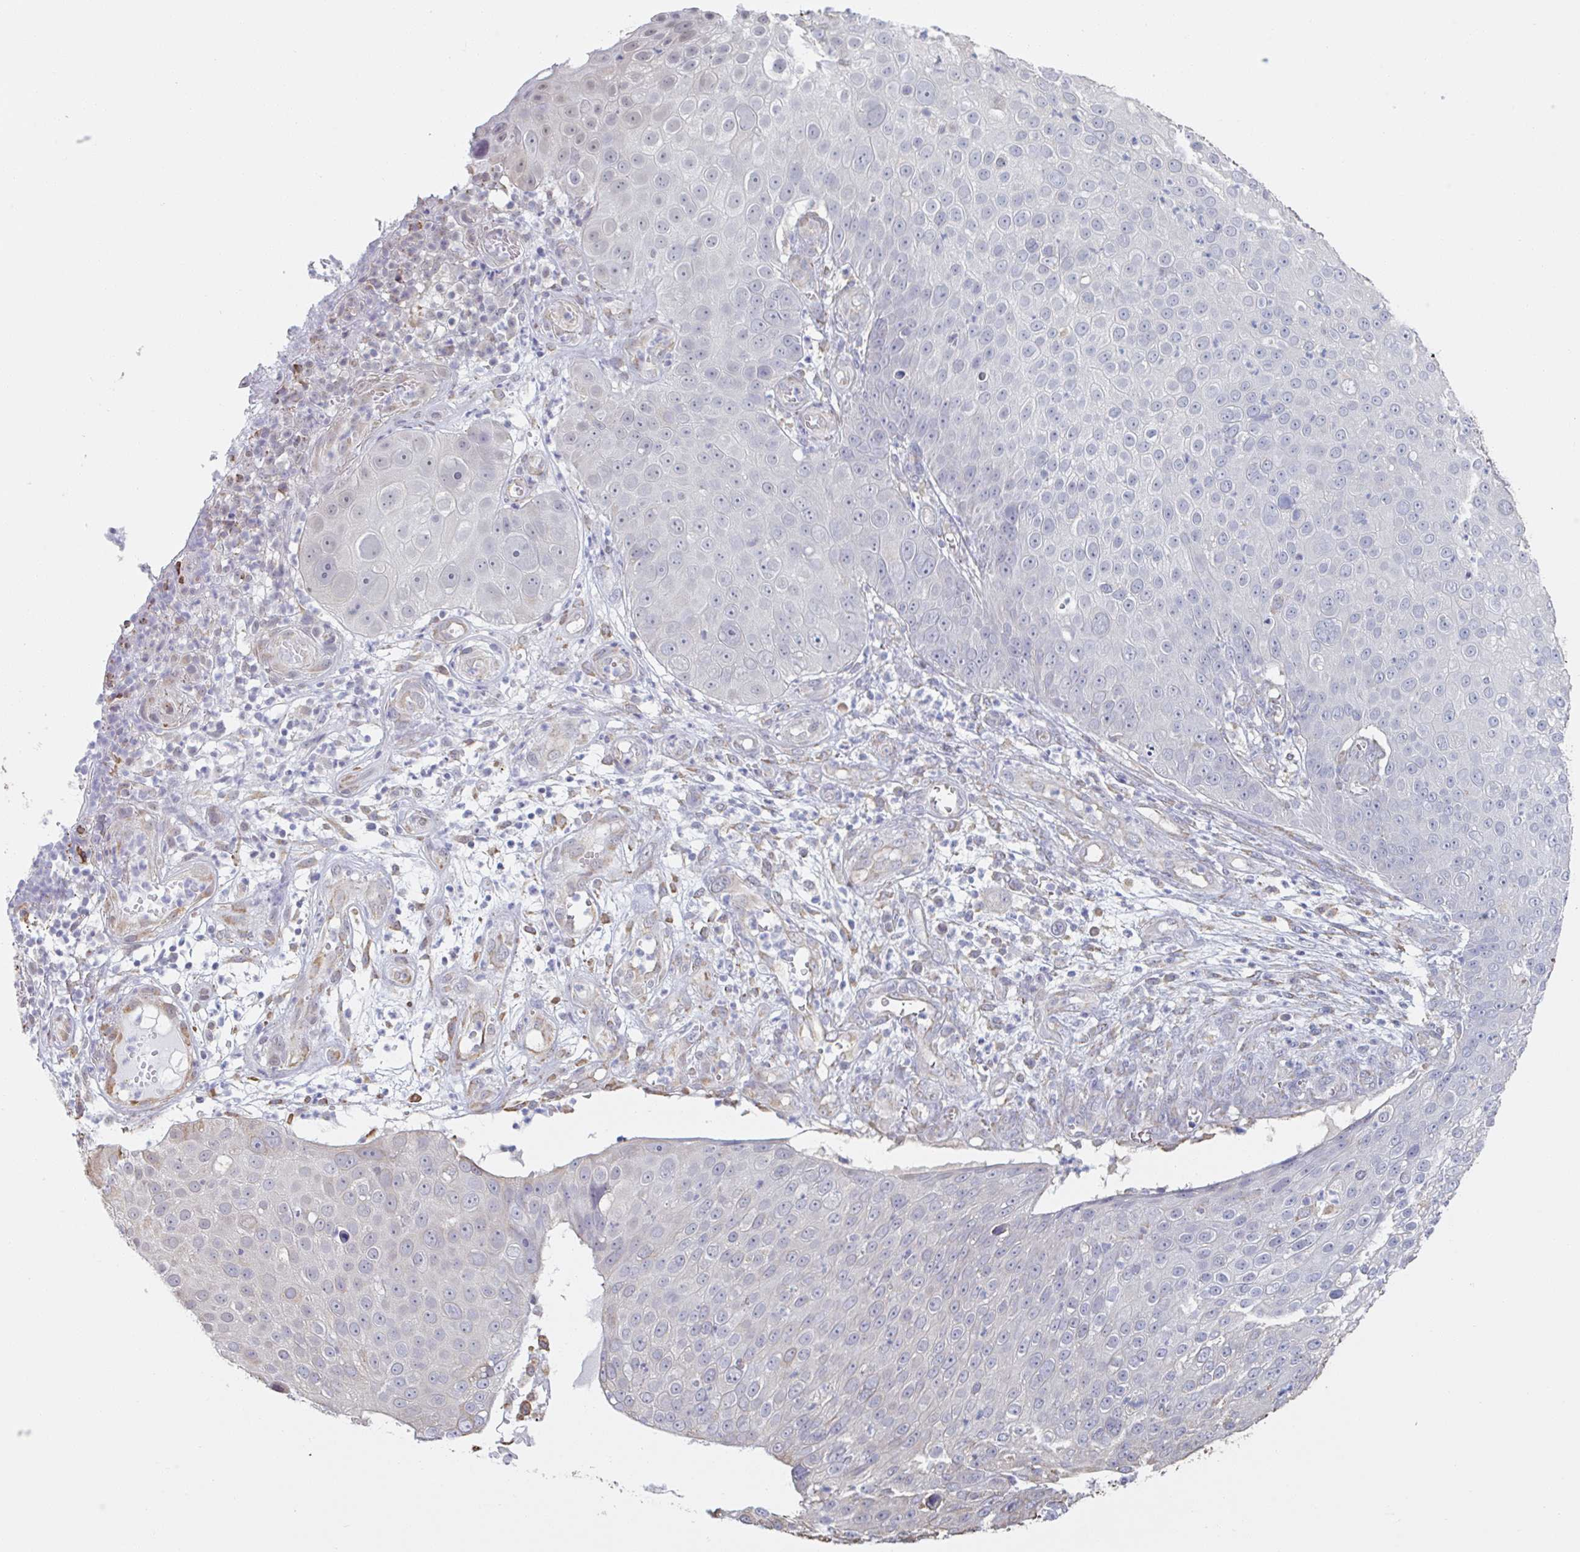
{"staining": {"intensity": "negative", "quantity": "none", "location": "none"}, "tissue": "skin cancer", "cell_type": "Tumor cells", "image_type": "cancer", "snomed": [{"axis": "morphology", "description": "Squamous cell carcinoma, NOS"}, {"axis": "topography", "description": "Skin"}], "caption": "The micrograph exhibits no staining of tumor cells in skin squamous cell carcinoma.", "gene": "RAB5IF", "patient": {"sex": "male", "age": 71}}